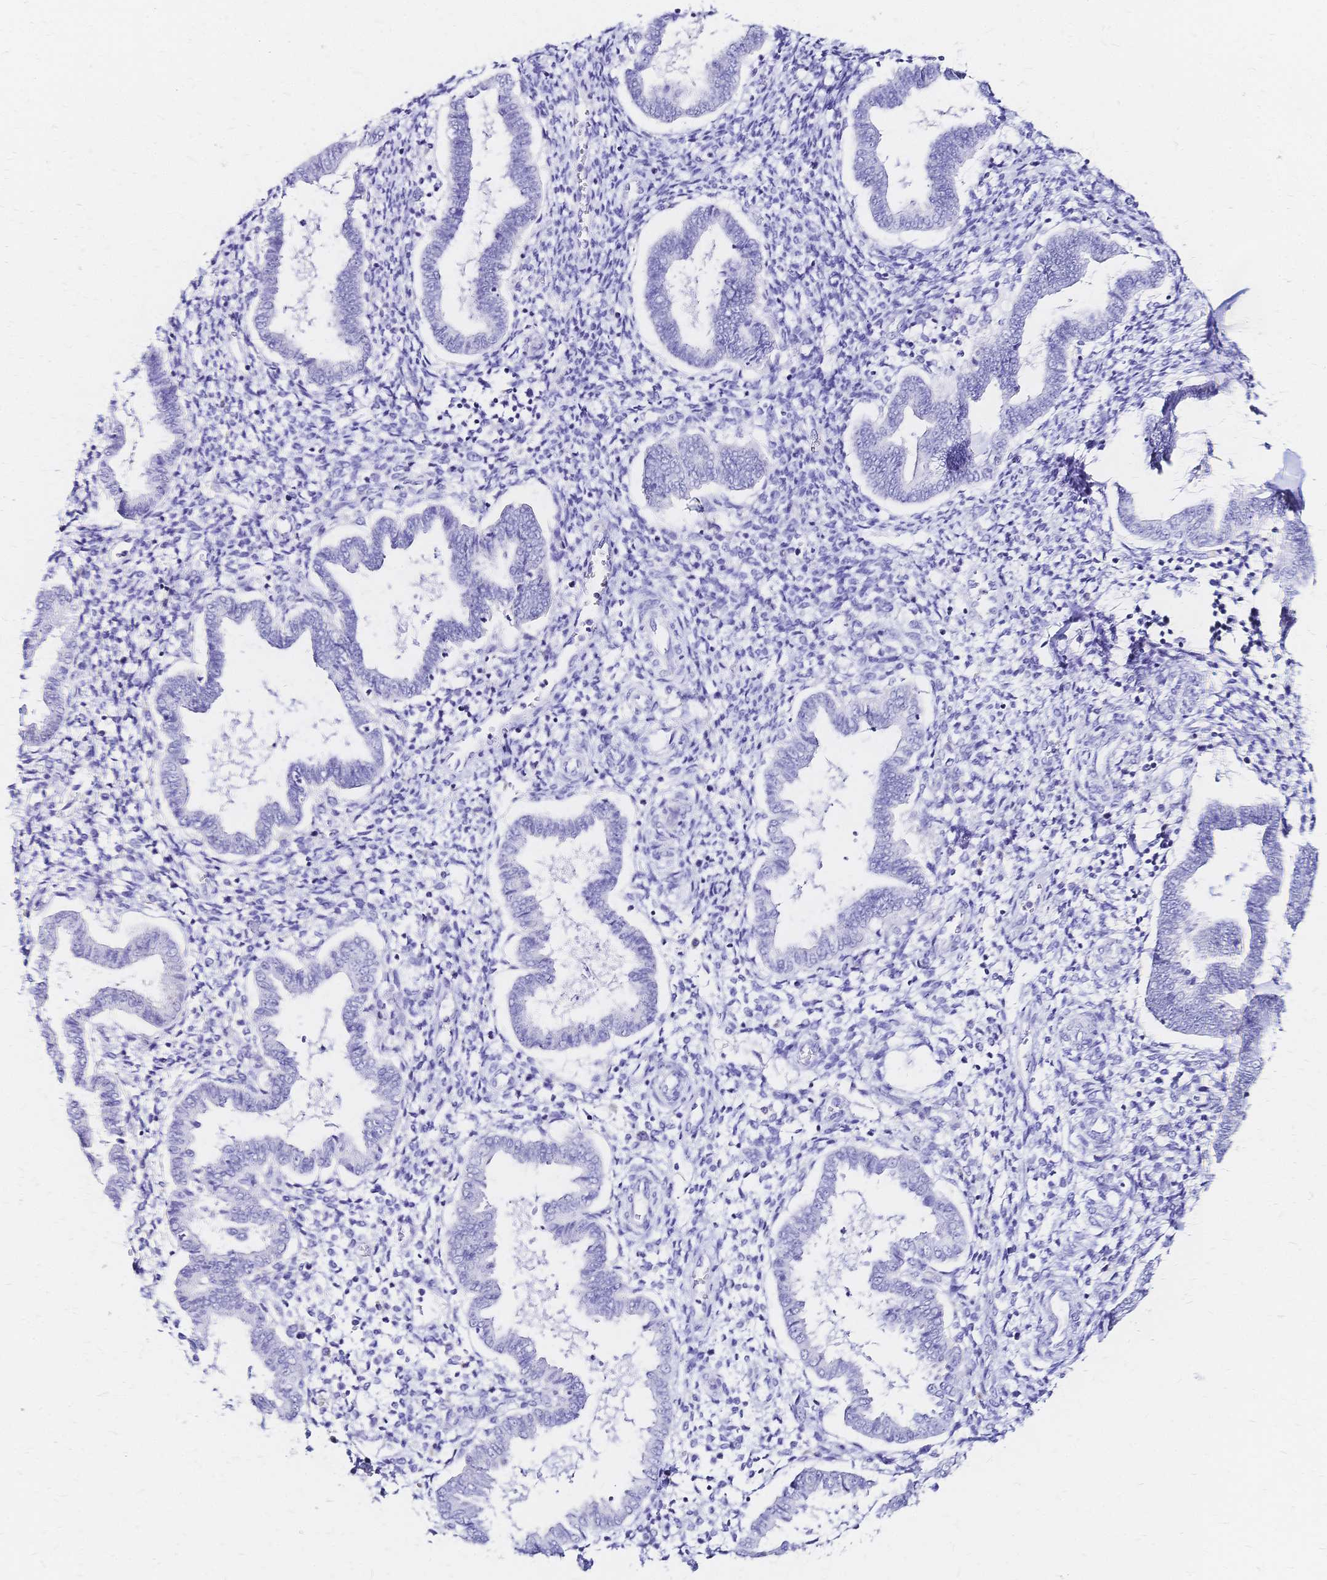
{"staining": {"intensity": "negative", "quantity": "none", "location": "none"}, "tissue": "endometrium", "cell_type": "Cells in endometrial stroma", "image_type": "normal", "snomed": [{"axis": "morphology", "description": "Normal tissue, NOS"}, {"axis": "topography", "description": "Endometrium"}], "caption": "An immunohistochemistry (IHC) photomicrograph of benign endometrium is shown. There is no staining in cells in endometrial stroma of endometrium.", "gene": "SLC5A1", "patient": {"sex": "female", "age": 24}}